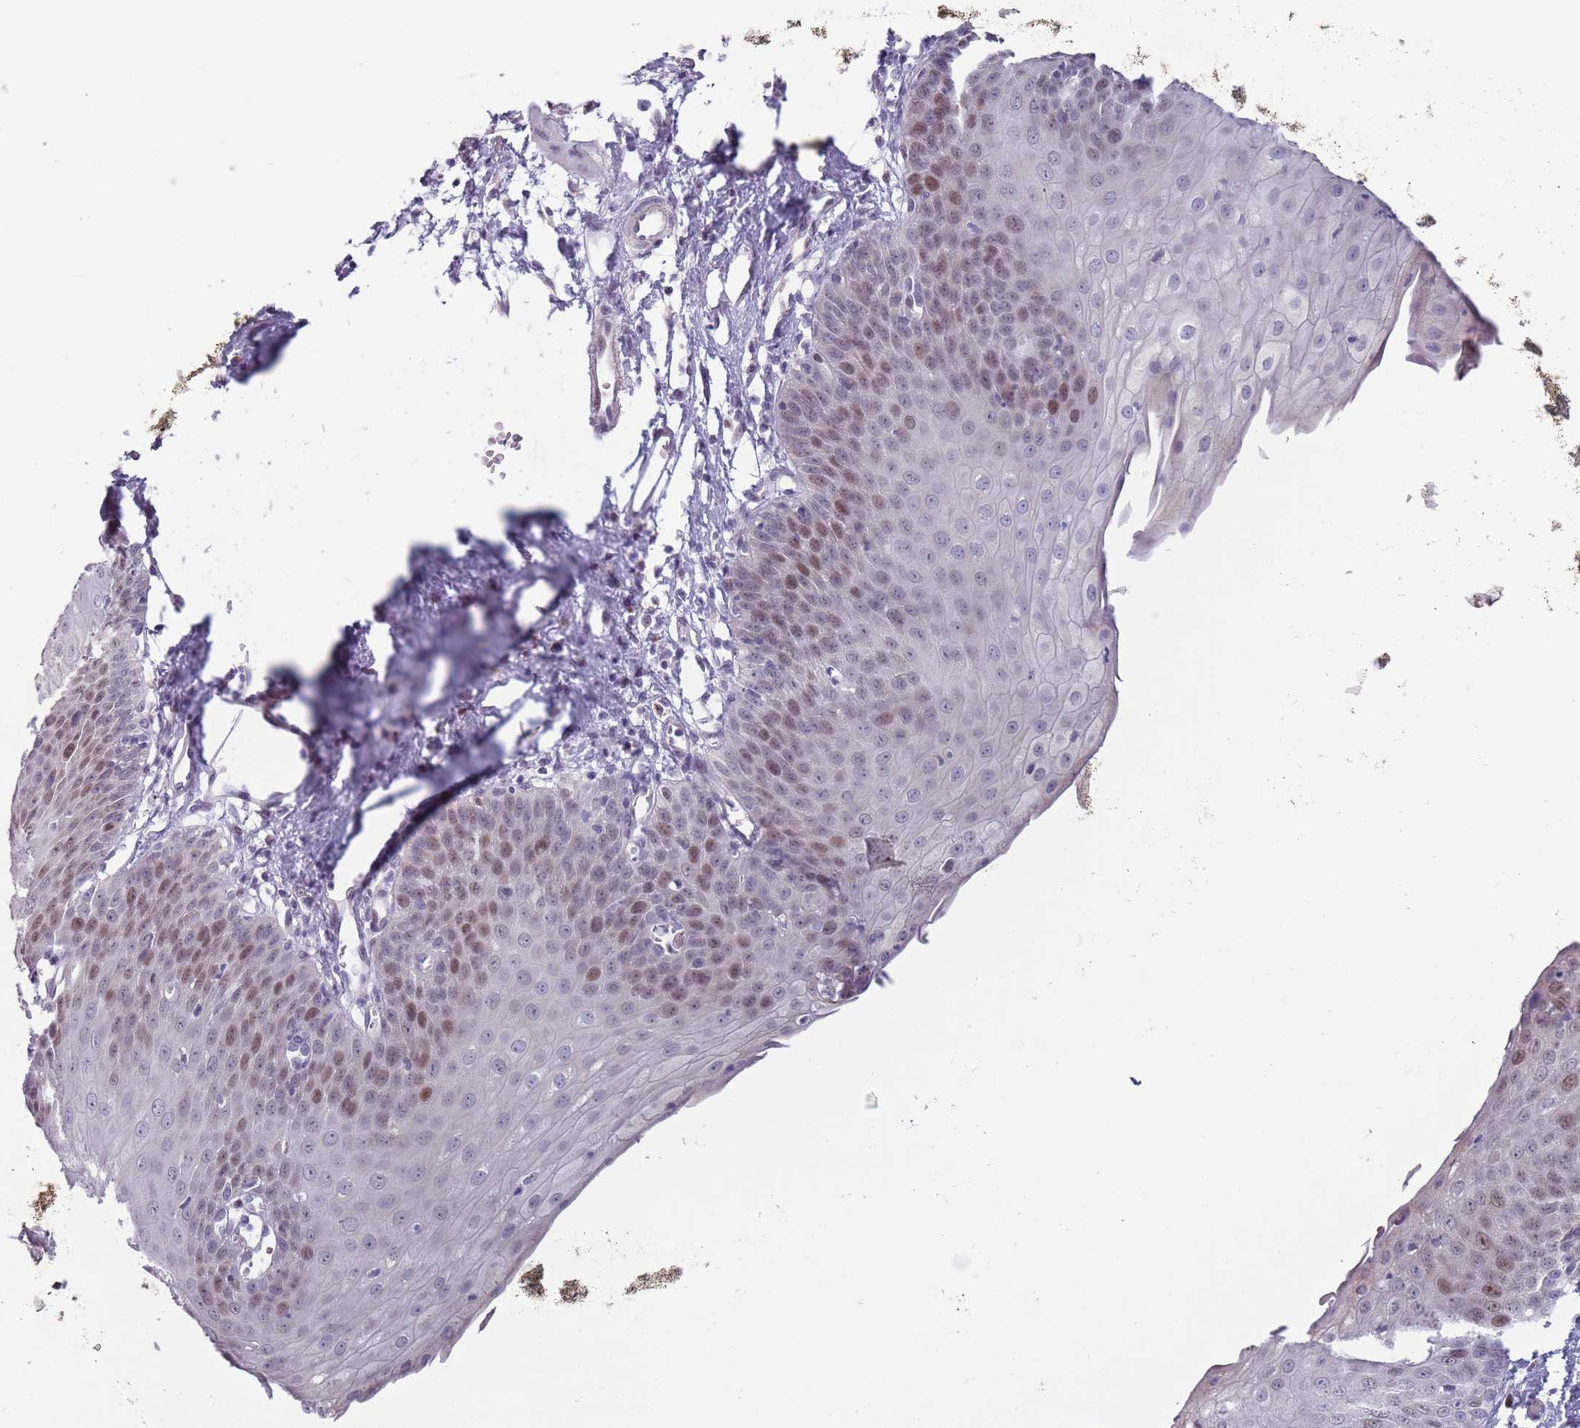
{"staining": {"intensity": "moderate", "quantity": "25%-75%", "location": "cytoplasmic/membranous,nuclear"}, "tissue": "esophagus", "cell_type": "Squamous epithelial cells", "image_type": "normal", "snomed": [{"axis": "morphology", "description": "Normal tissue, NOS"}, {"axis": "topography", "description": "Esophagus"}], "caption": "The immunohistochemical stain labels moderate cytoplasmic/membranous,nuclear positivity in squamous epithelial cells of normal esophagus.", "gene": "ZKSCAN2", "patient": {"sex": "male", "age": 71}}